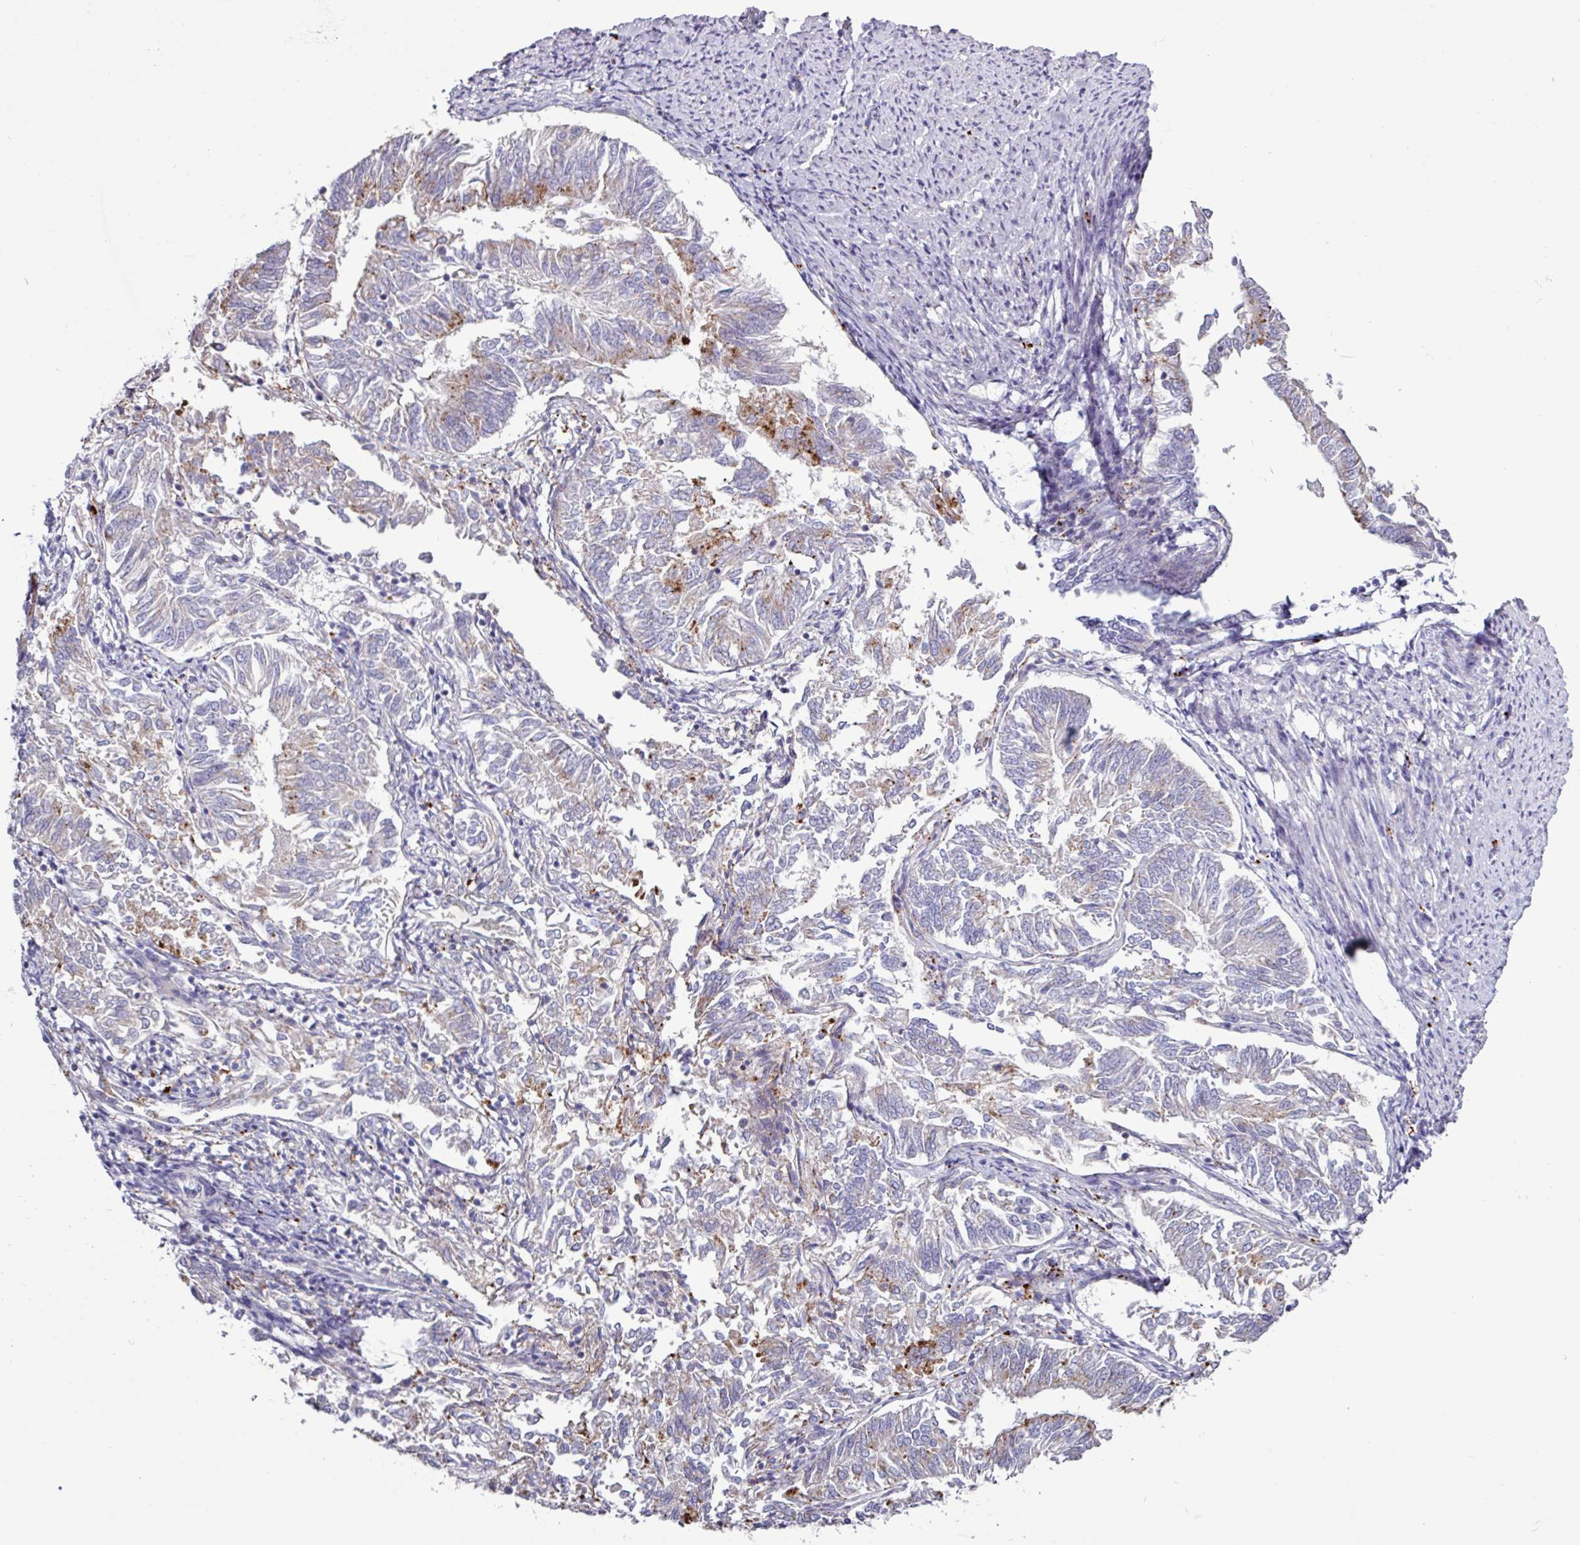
{"staining": {"intensity": "moderate", "quantity": "25%-75%", "location": "cytoplasmic/membranous"}, "tissue": "endometrial cancer", "cell_type": "Tumor cells", "image_type": "cancer", "snomed": [{"axis": "morphology", "description": "Adenocarcinoma, NOS"}, {"axis": "topography", "description": "Endometrium"}], "caption": "DAB (3,3'-diaminobenzidine) immunohistochemical staining of endometrial cancer (adenocarcinoma) demonstrates moderate cytoplasmic/membranous protein staining in about 25%-75% of tumor cells.", "gene": "AMIGO2", "patient": {"sex": "female", "age": 58}}